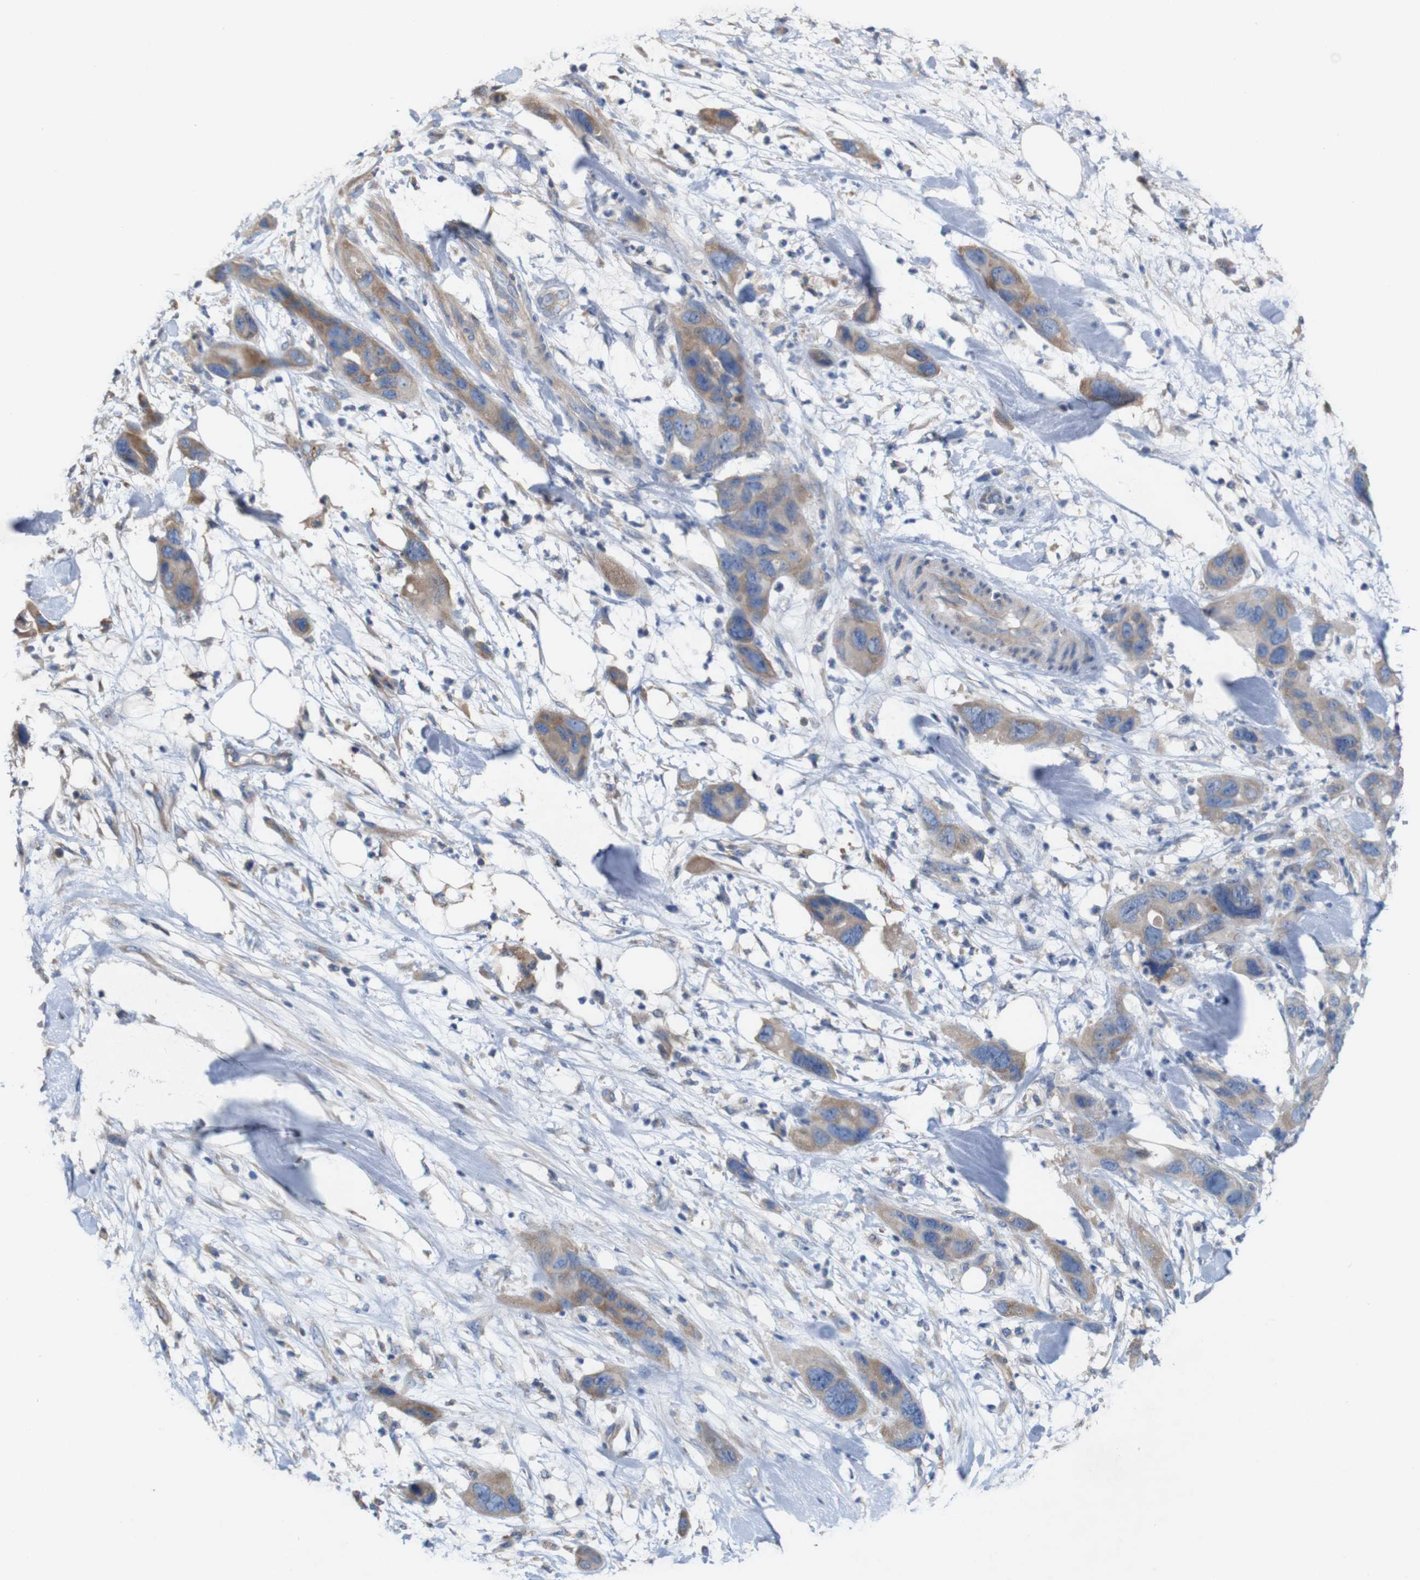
{"staining": {"intensity": "weak", "quantity": ">75%", "location": "cytoplasmic/membranous"}, "tissue": "pancreatic cancer", "cell_type": "Tumor cells", "image_type": "cancer", "snomed": [{"axis": "morphology", "description": "Adenocarcinoma, NOS"}, {"axis": "topography", "description": "Pancreas"}], "caption": "Human pancreatic adenocarcinoma stained with a protein marker shows weak staining in tumor cells.", "gene": "MYEOV", "patient": {"sex": "female", "age": 71}}